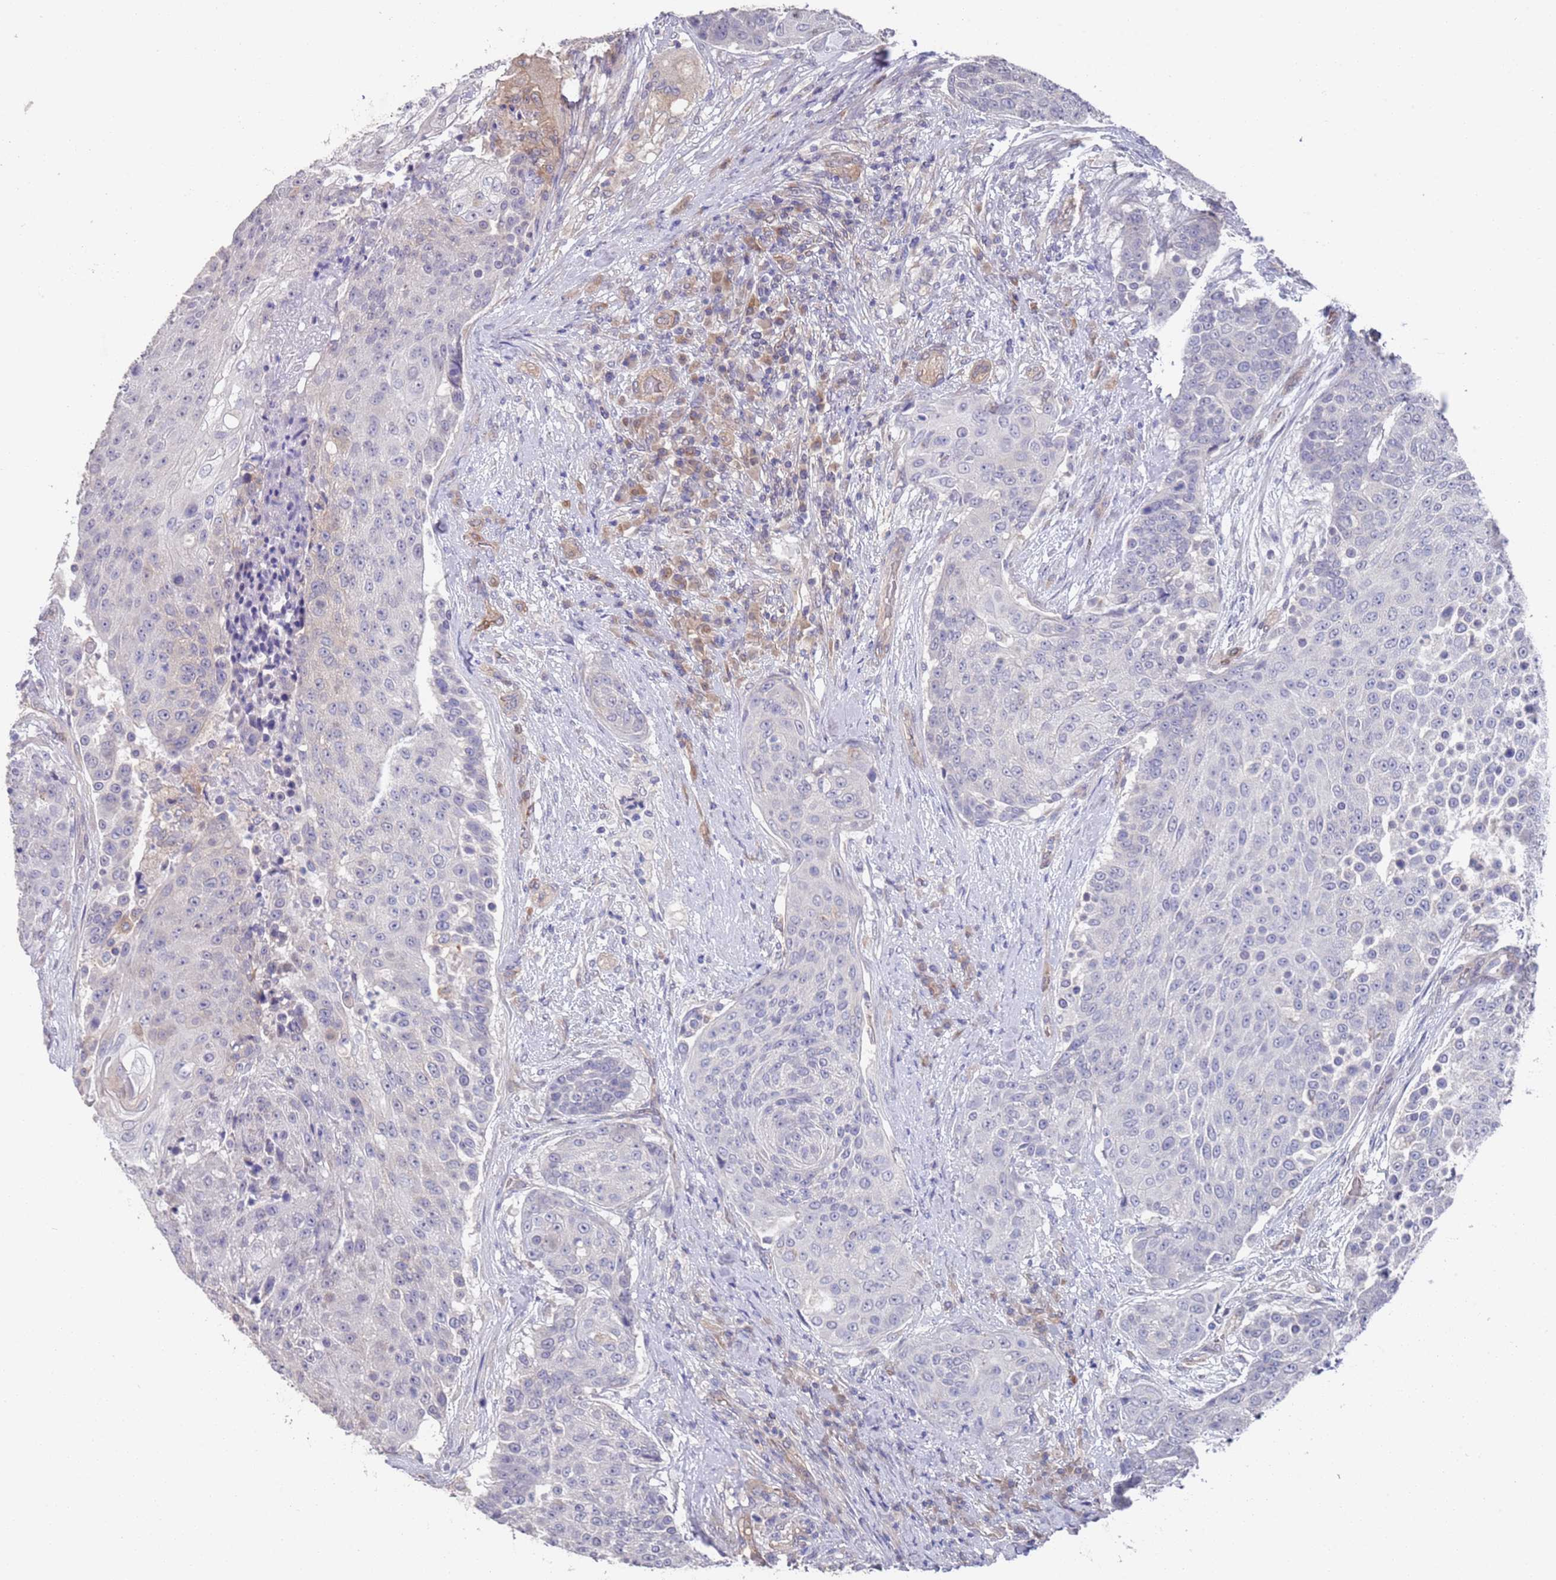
{"staining": {"intensity": "negative", "quantity": "none", "location": "none"}, "tissue": "urothelial cancer", "cell_type": "Tumor cells", "image_type": "cancer", "snomed": [{"axis": "morphology", "description": "Urothelial carcinoma, High grade"}, {"axis": "topography", "description": "Urinary bladder"}], "caption": "Immunohistochemistry of high-grade urothelial carcinoma reveals no positivity in tumor cells. (DAB (3,3'-diaminobenzidine) immunohistochemistry (IHC) with hematoxylin counter stain).", "gene": "ANK2", "patient": {"sex": "female", "age": 63}}